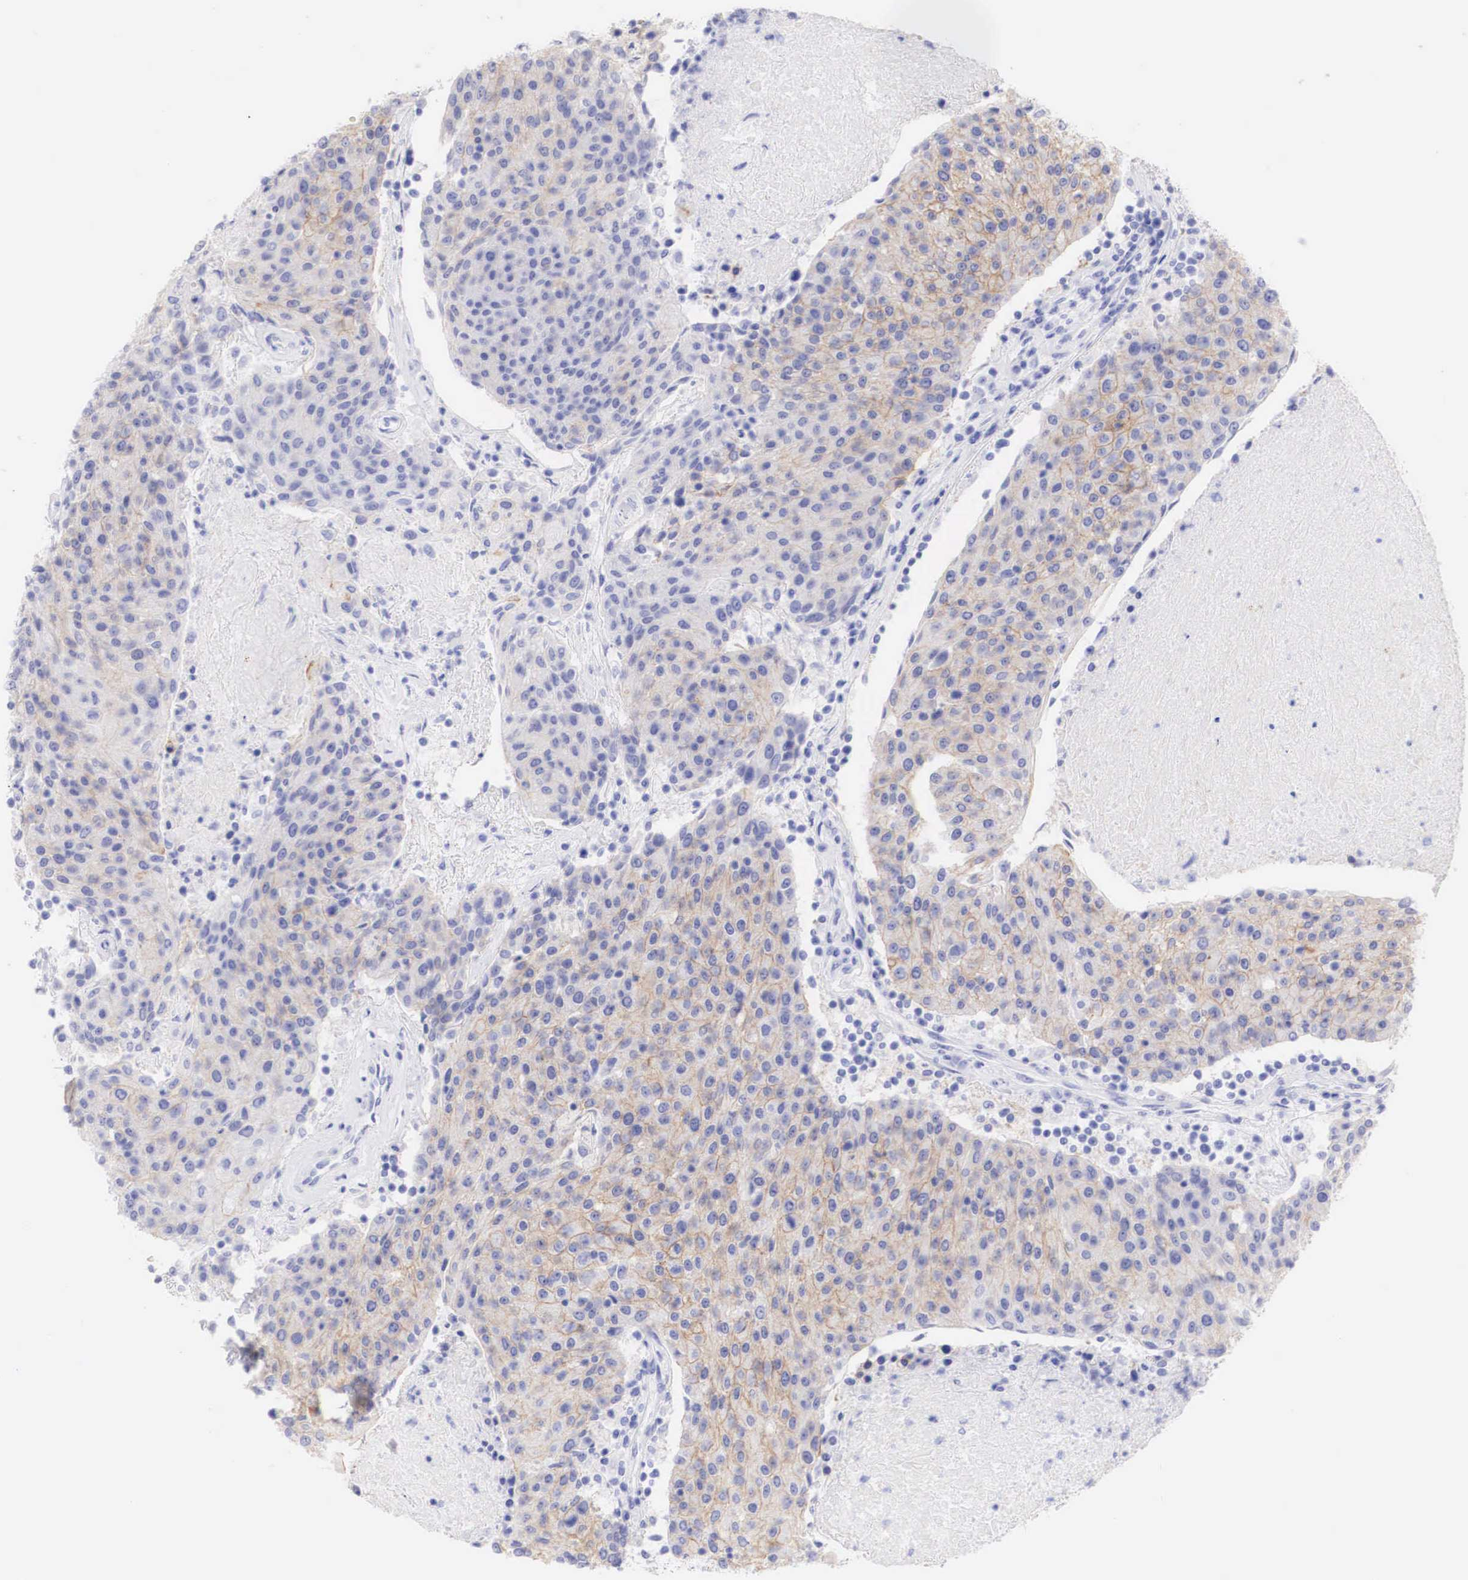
{"staining": {"intensity": "weak", "quantity": "25%-75%", "location": "cytoplasmic/membranous"}, "tissue": "urothelial cancer", "cell_type": "Tumor cells", "image_type": "cancer", "snomed": [{"axis": "morphology", "description": "Urothelial carcinoma, High grade"}, {"axis": "topography", "description": "Urinary bladder"}], "caption": "A brown stain shows weak cytoplasmic/membranous expression of a protein in human urothelial carcinoma (high-grade) tumor cells. The staining was performed using DAB (3,3'-diaminobenzidine), with brown indicating positive protein expression. Nuclei are stained blue with hematoxylin.", "gene": "ERBB2", "patient": {"sex": "female", "age": 85}}